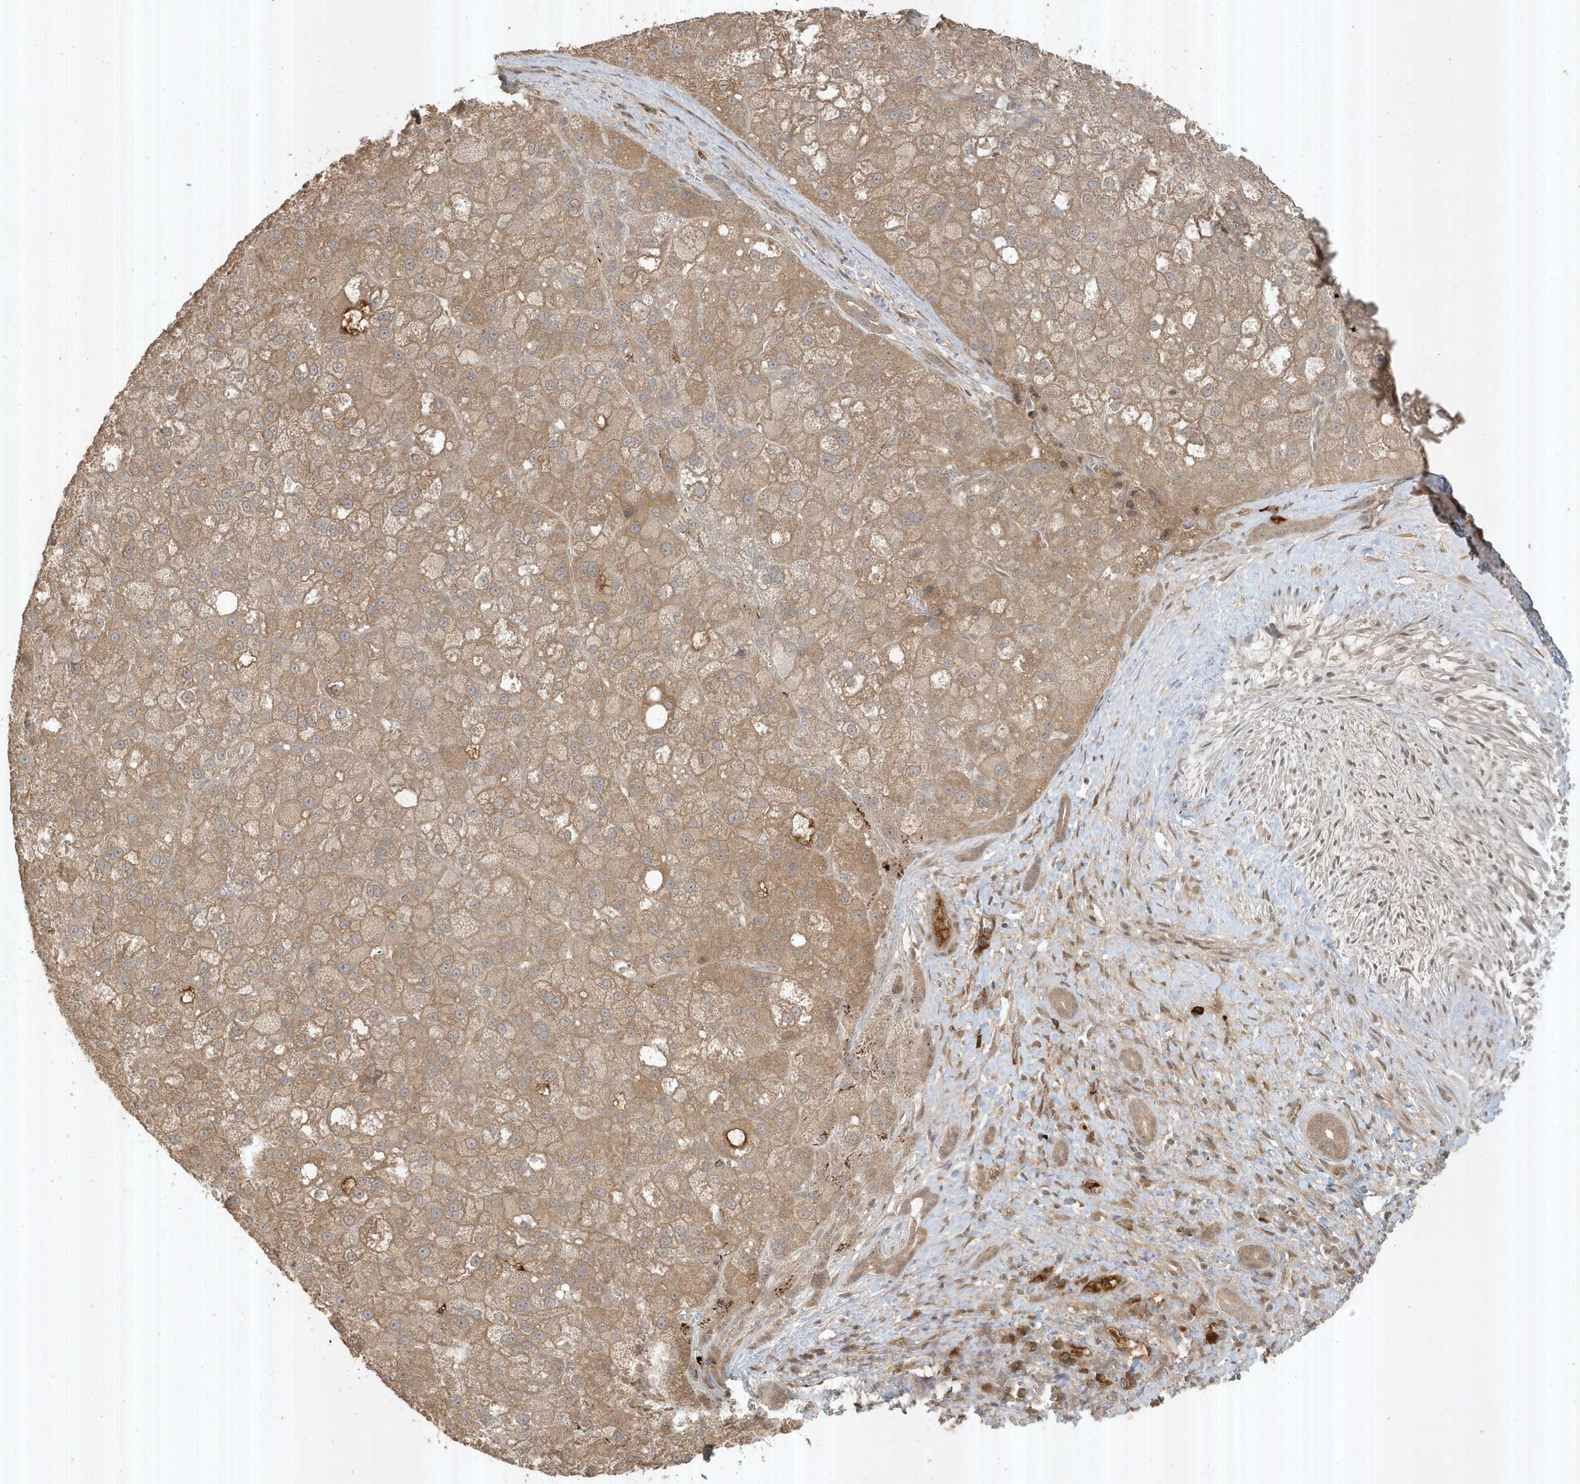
{"staining": {"intensity": "moderate", "quantity": ">75%", "location": "cytoplasmic/membranous"}, "tissue": "liver cancer", "cell_type": "Tumor cells", "image_type": "cancer", "snomed": [{"axis": "morphology", "description": "Carcinoma, Hepatocellular, NOS"}, {"axis": "topography", "description": "Liver"}], "caption": "An immunohistochemistry micrograph of neoplastic tissue is shown. Protein staining in brown shows moderate cytoplasmic/membranous positivity in liver hepatocellular carcinoma within tumor cells. Using DAB (3,3'-diaminobenzidine) (brown) and hematoxylin (blue) stains, captured at high magnification using brightfield microscopy.", "gene": "ABCB9", "patient": {"sex": "male", "age": 57}}